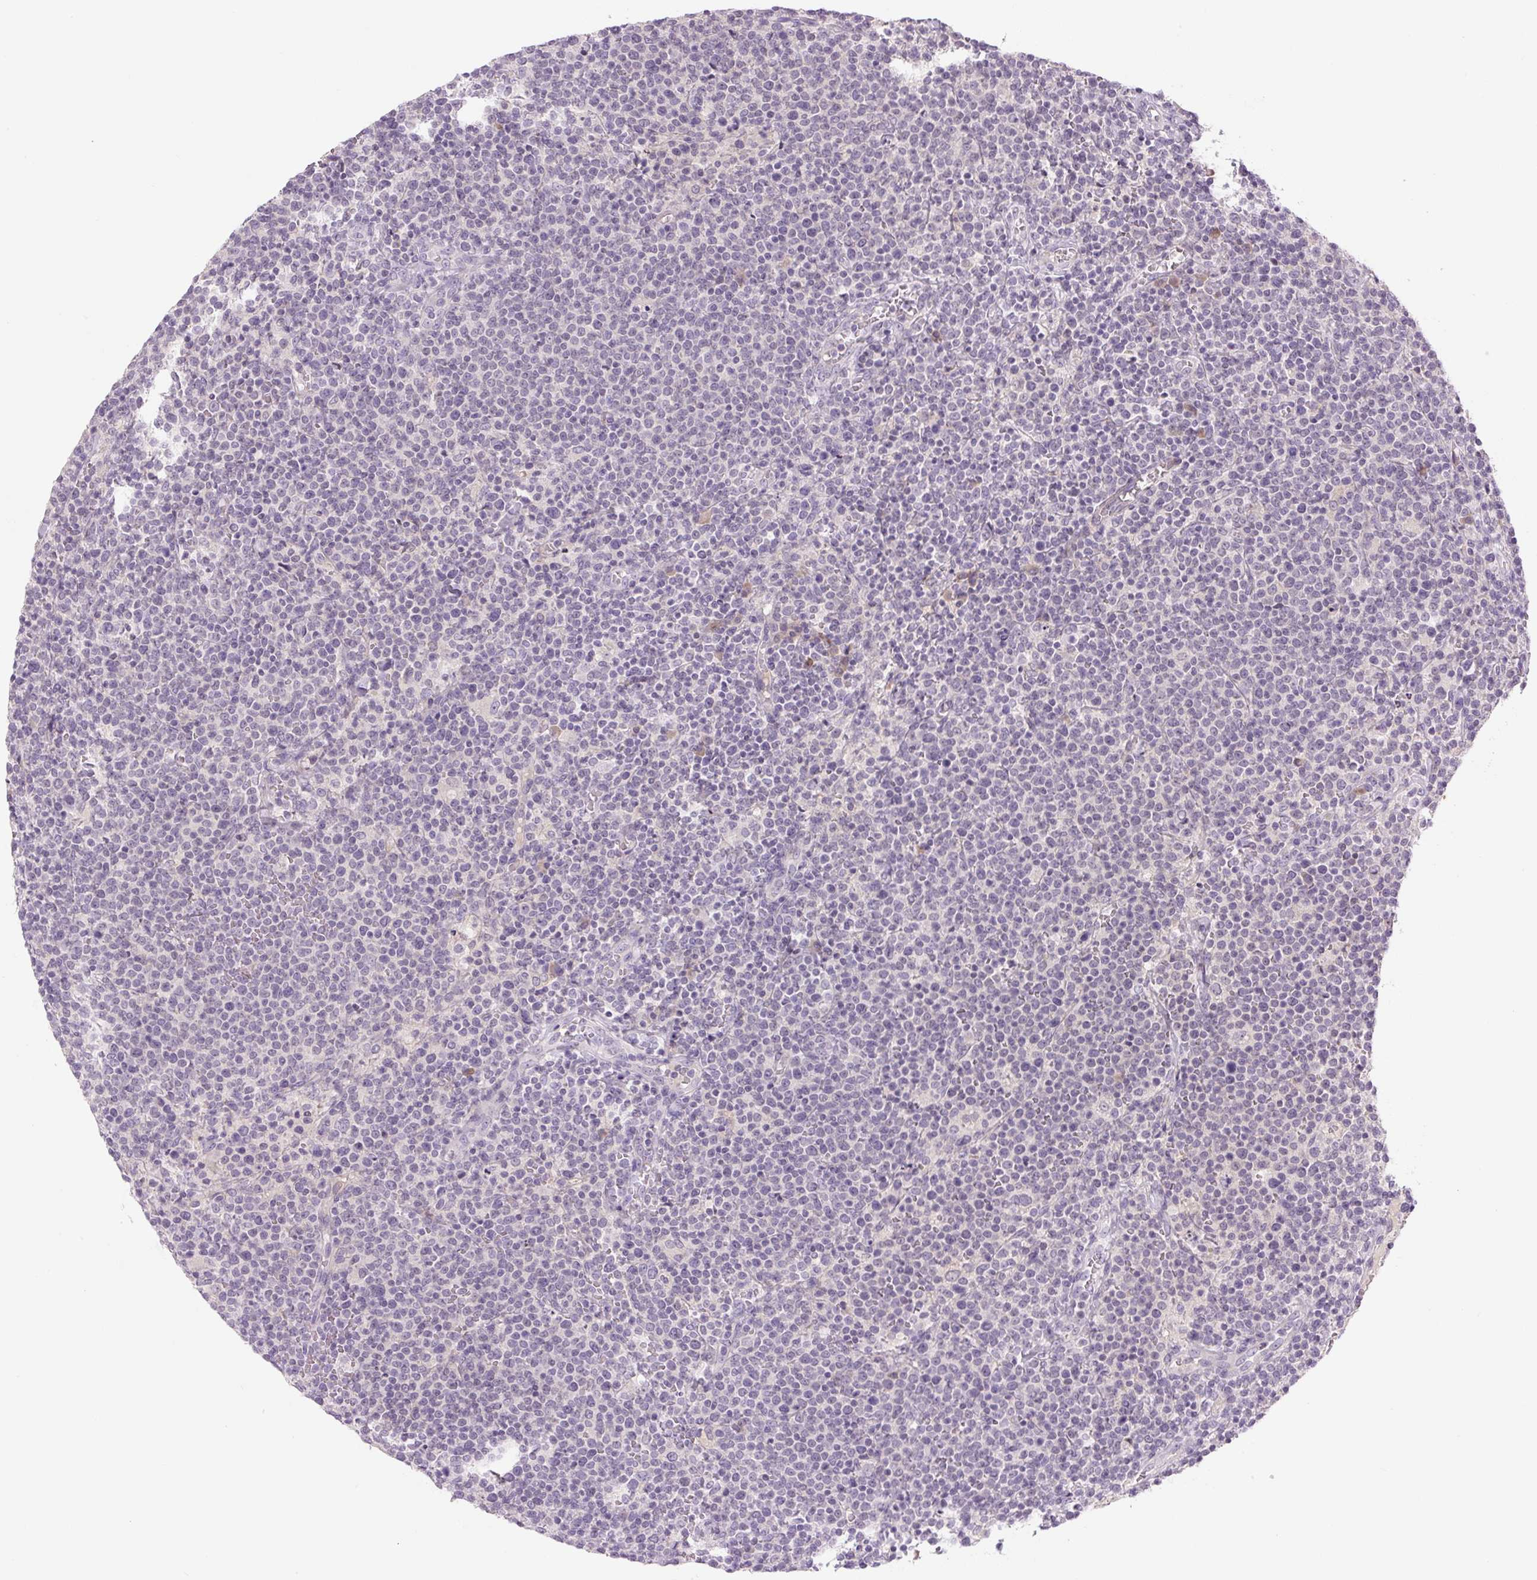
{"staining": {"intensity": "negative", "quantity": "none", "location": "none"}, "tissue": "lymphoma", "cell_type": "Tumor cells", "image_type": "cancer", "snomed": [{"axis": "morphology", "description": "Malignant lymphoma, non-Hodgkin's type, High grade"}, {"axis": "topography", "description": "Lymph node"}], "caption": "High-grade malignant lymphoma, non-Hodgkin's type was stained to show a protein in brown. There is no significant expression in tumor cells.", "gene": "TMEM100", "patient": {"sex": "male", "age": 61}}